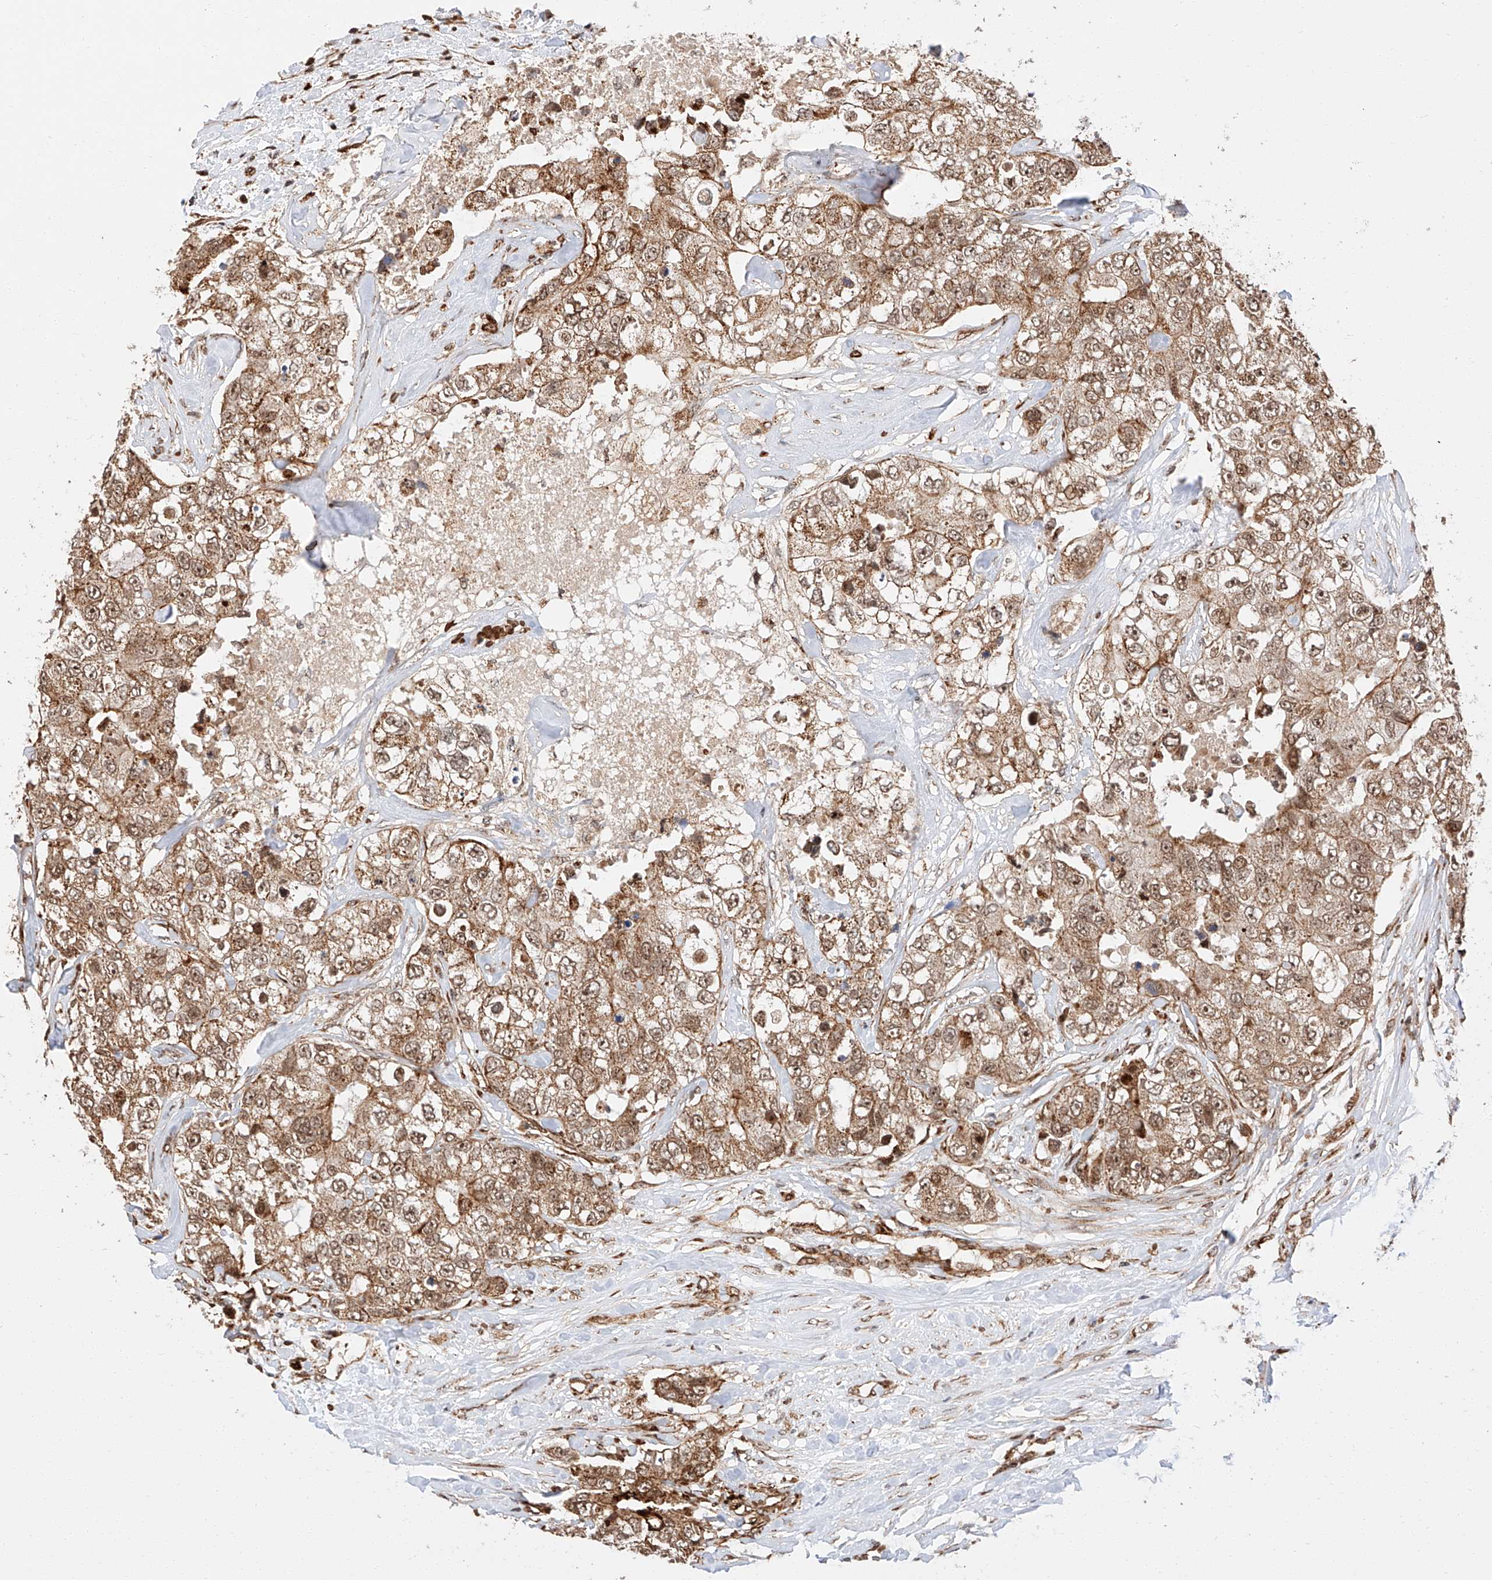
{"staining": {"intensity": "moderate", "quantity": ">75%", "location": "cytoplasmic/membranous,nuclear"}, "tissue": "breast cancer", "cell_type": "Tumor cells", "image_type": "cancer", "snomed": [{"axis": "morphology", "description": "Duct carcinoma"}, {"axis": "topography", "description": "Breast"}], "caption": "Tumor cells reveal medium levels of moderate cytoplasmic/membranous and nuclear positivity in about >75% of cells in infiltrating ductal carcinoma (breast).", "gene": "THTPA", "patient": {"sex": "female", "age": 62}}